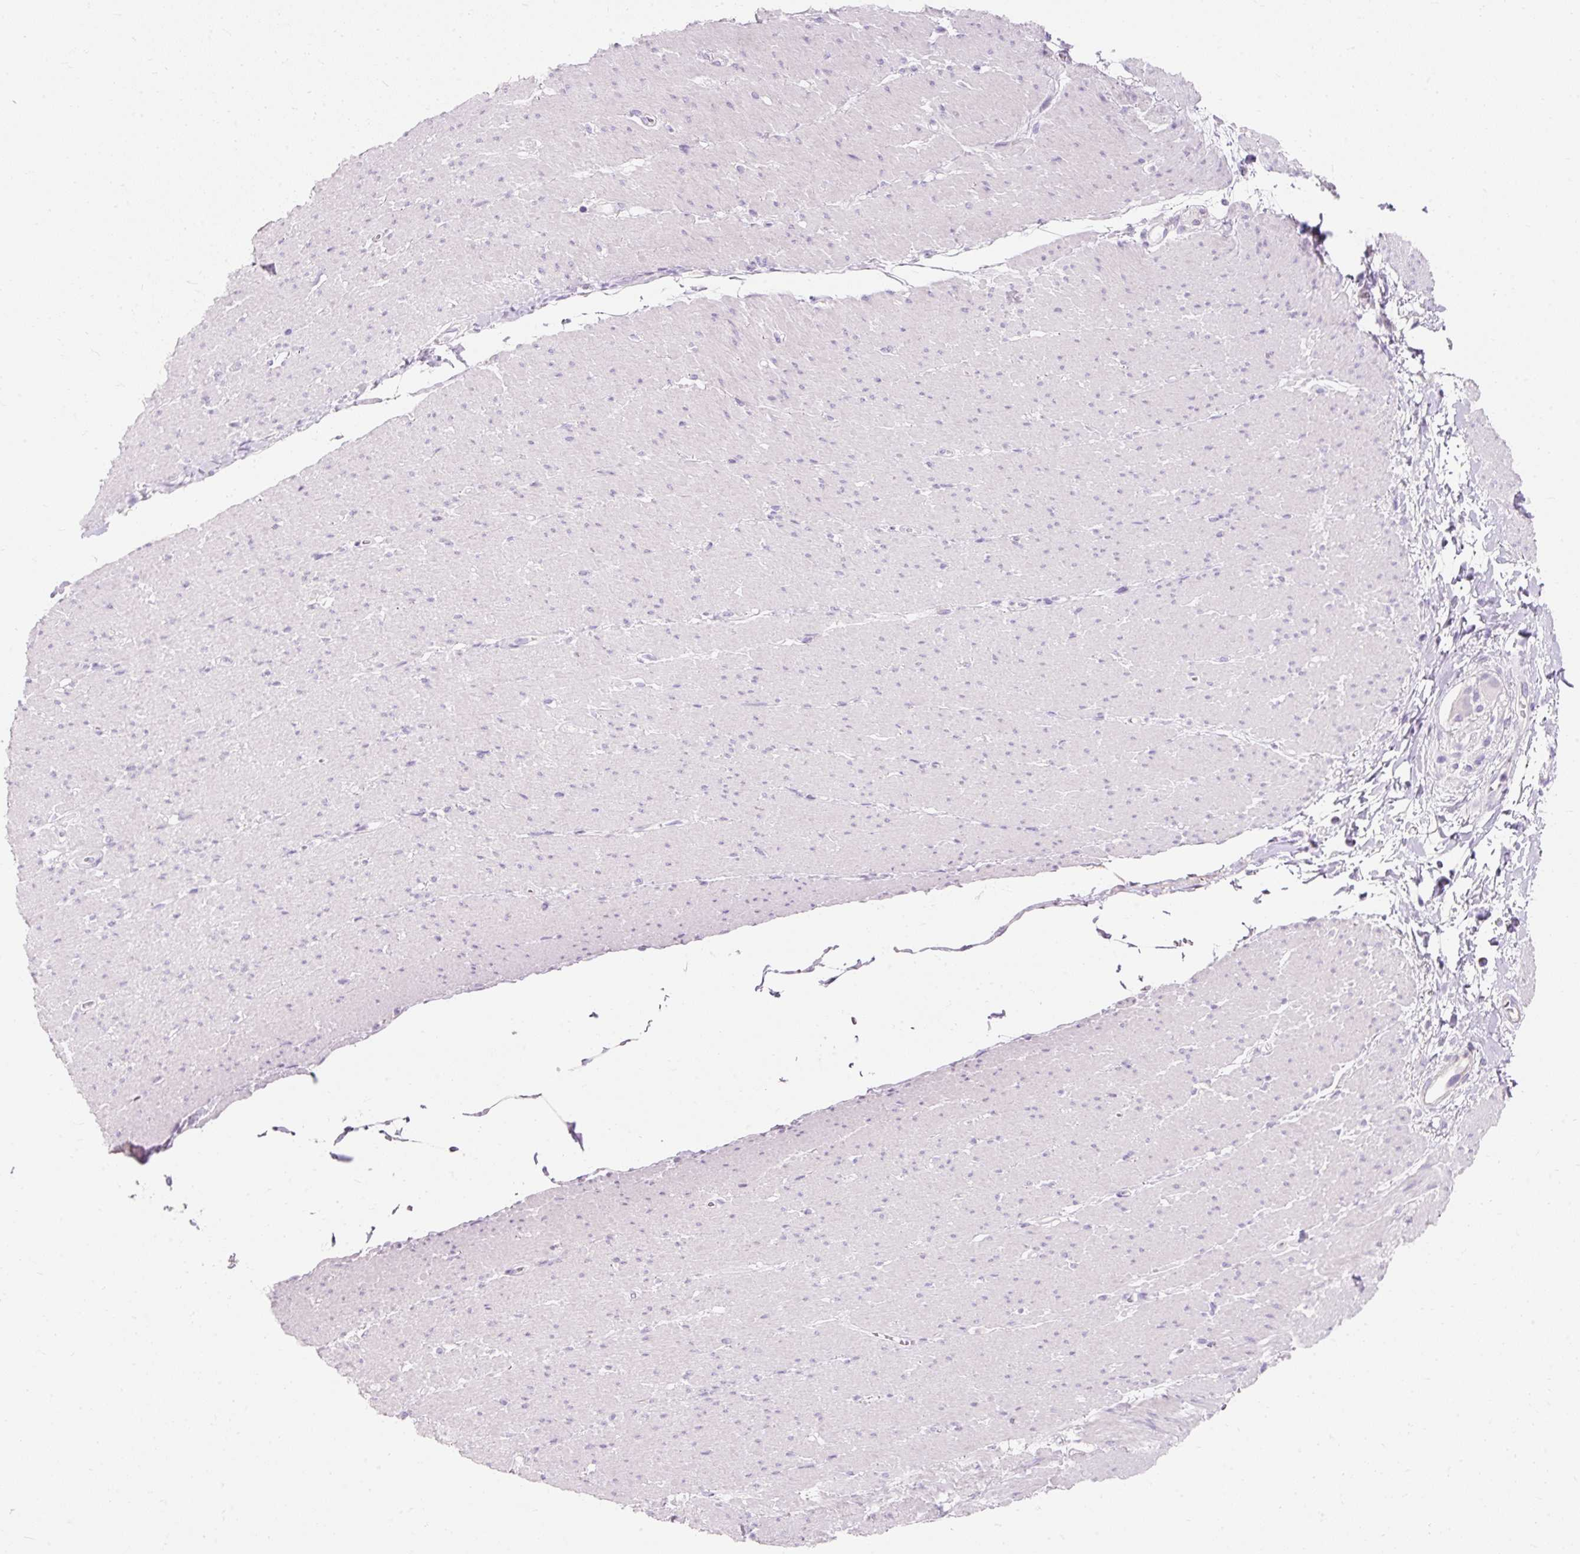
{"staining": {"intensity": "negative", "quantity": "none", "location": "none"}, "tissue": "smooth muscle", "cell_type": "Smooth muscle cells", "image_type": "normal", "snomed": [{"axis": "morphology", "description": "Normal tissue, NOS"}, {"axis": "topography", "description": "Smooth muscle"}, {"axis": "topography", "description": "Rectum"}], "caption": "High power microscopy histopathology image of an immunohistochemistry histopathology image of normal smooth muscle, revealing no significant staining in smooth muscle cells. (Stains: DAB immunohistochemistry (IHC) with hematoxylin counter stain, Microscopy: brightfield microscopy at high magnification).", "gene": "TMEM213", "patient": {"sex": "male", "age": 53}}